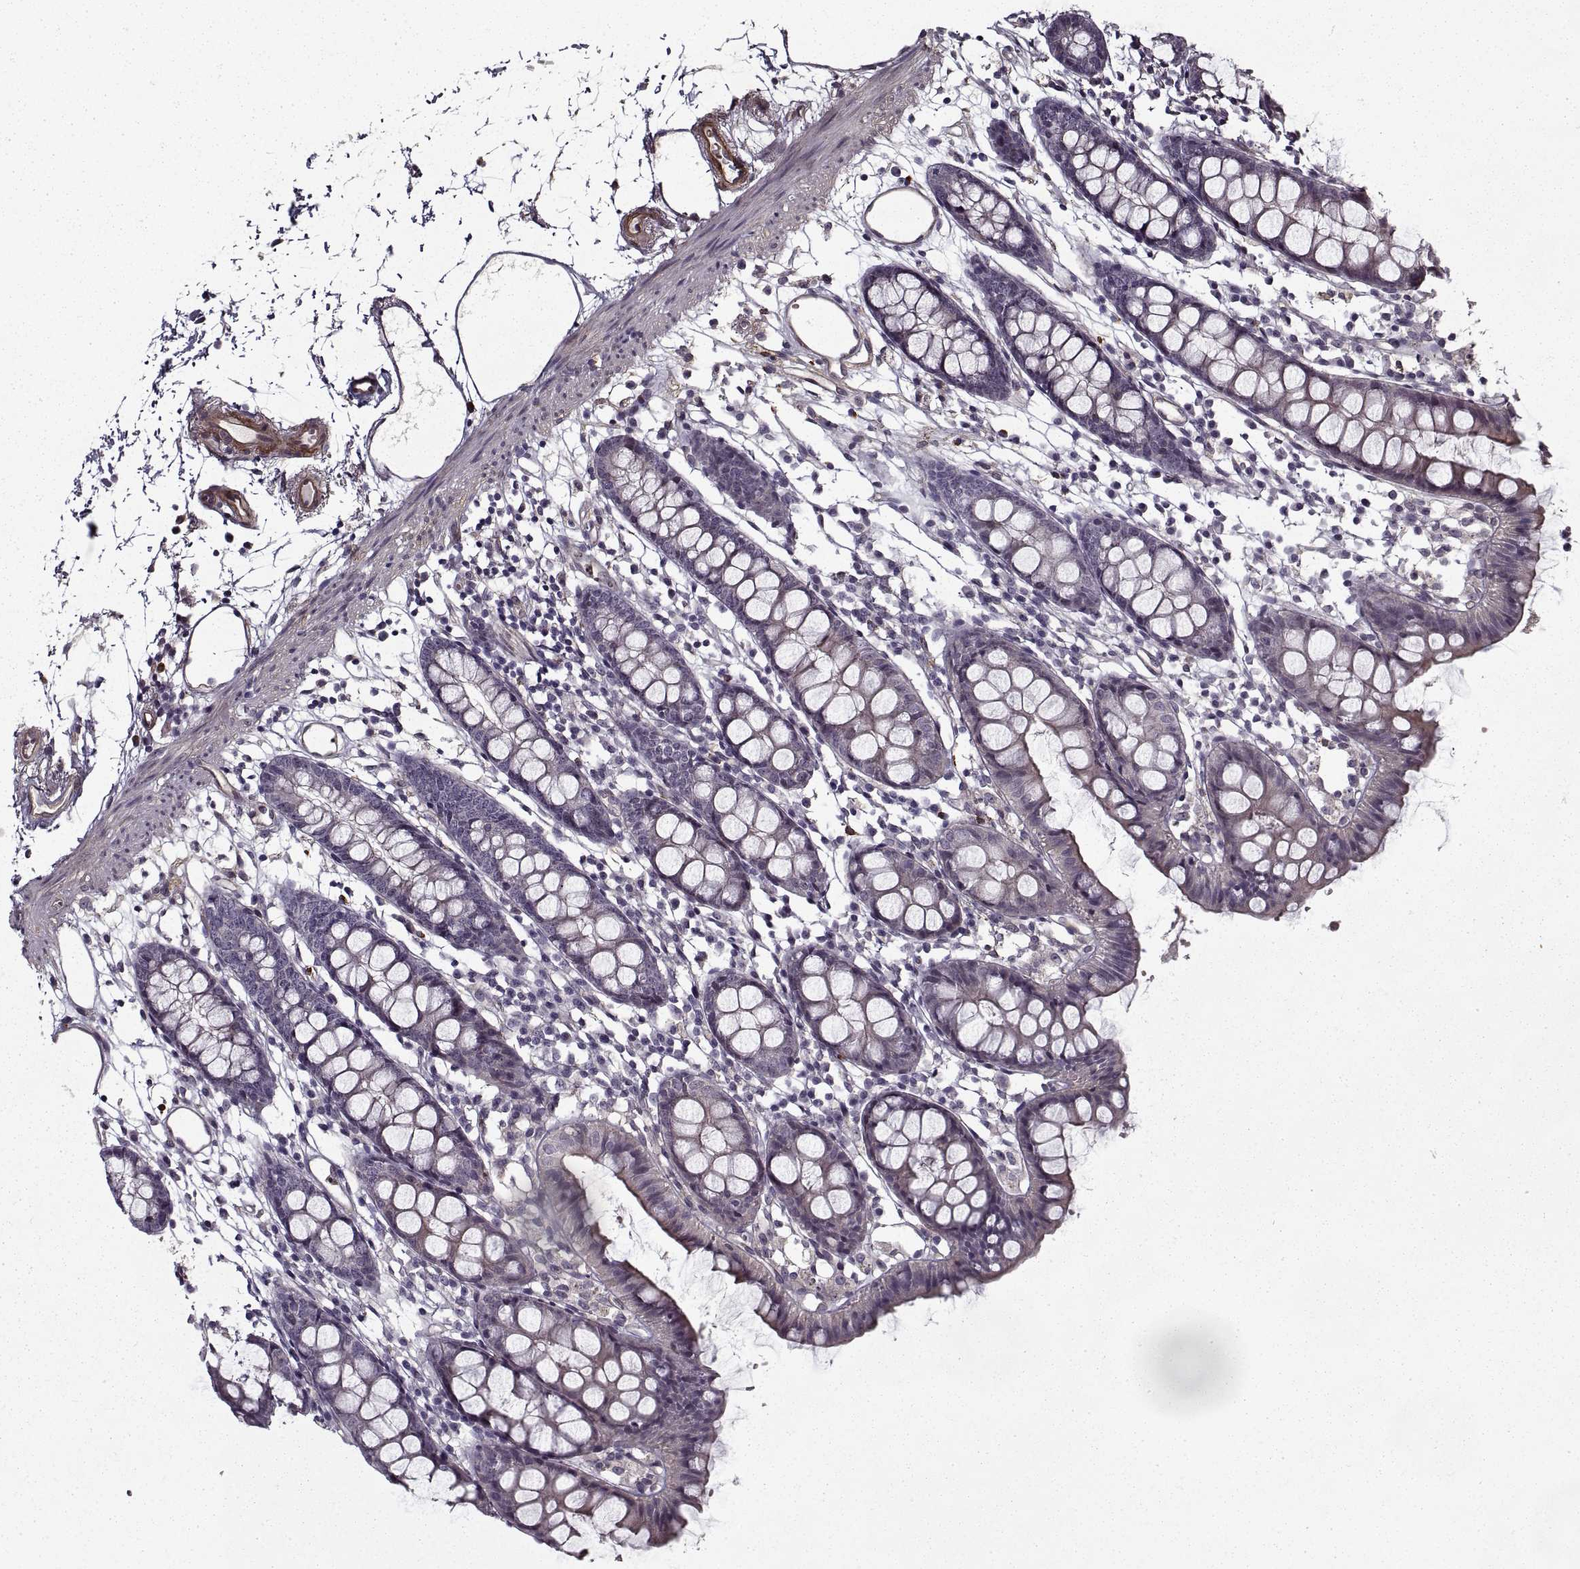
{"staining": {"intensity": "weak", "quantity": ">75%", "location": "cytoplasmic/membranous"}, "tissue": "colon", "cell_type": "Endothelial cells", "image_type": "normal", "snomed": [{"axis": "morphology", "description": "Normal tissue, NOS"}, {"axis": "topography", "description": "Colon"}], "caption": "Immunohistochemical staining of normal colon displays >75% levels of weak cytoplasmic/membranous protein staining in approximately >75% of endothelial cells.", "gene": "LAMB2", "patient": {"sex": "female", "age": 84}}